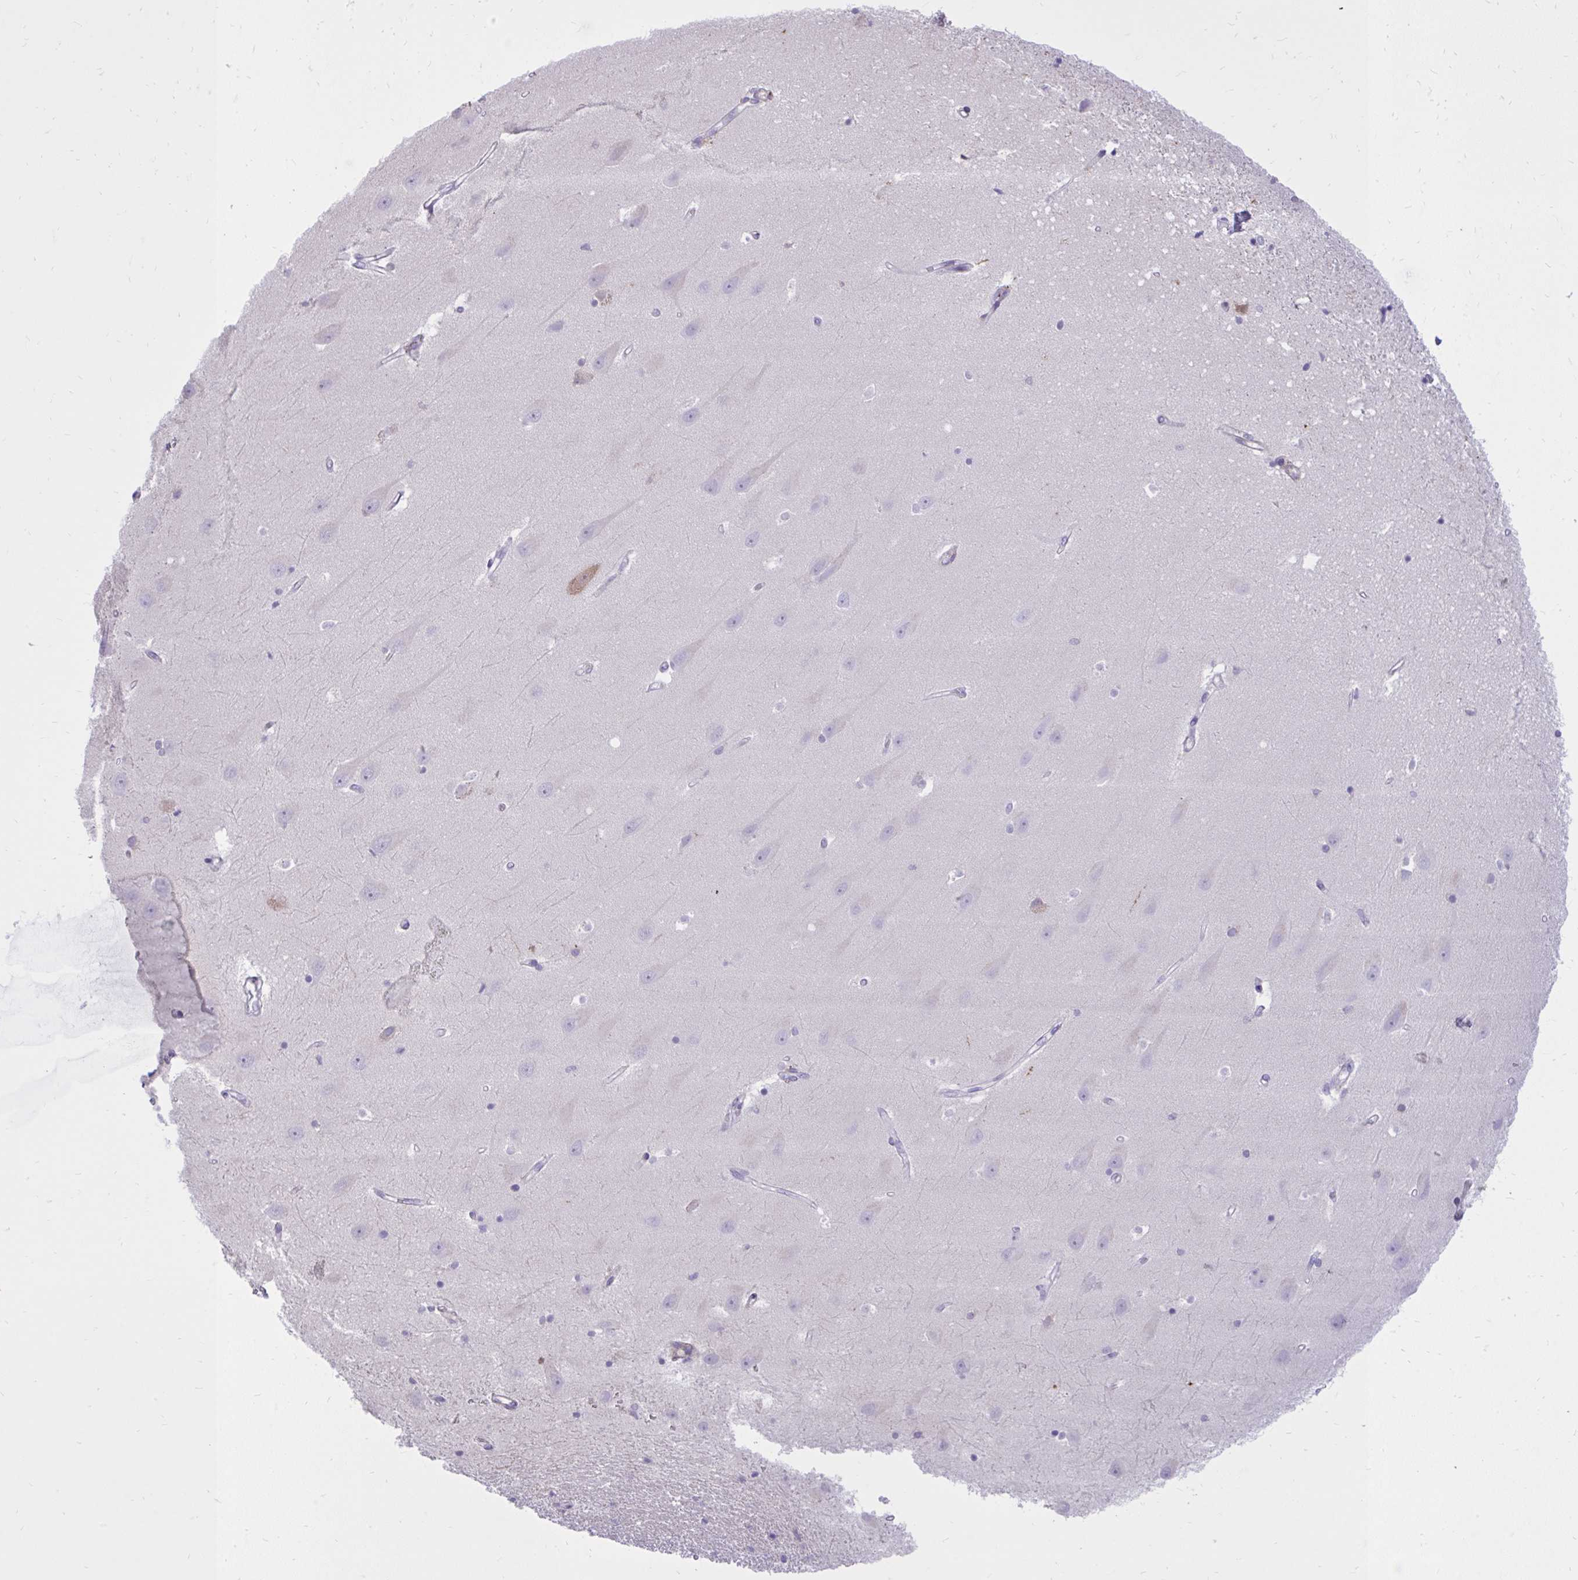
{"staining": {"intensity": "negative", "quantity": "none", "location": "none"}, "tissue": "hippocampus", "cell_type": "Glial cells", "image_type": "normal", "snomed": [{"axis": "morphology", "description": "Normal tissue, NOS"}, {"axis": "topography", "description": "Hippocampus"}], "caption": "Benign hippocampus was stained to show a protein in brown. There is no significant positivity in glial cells.", "gene": "GPRIN3", "patient": {"sex": "male", "age": 63}}